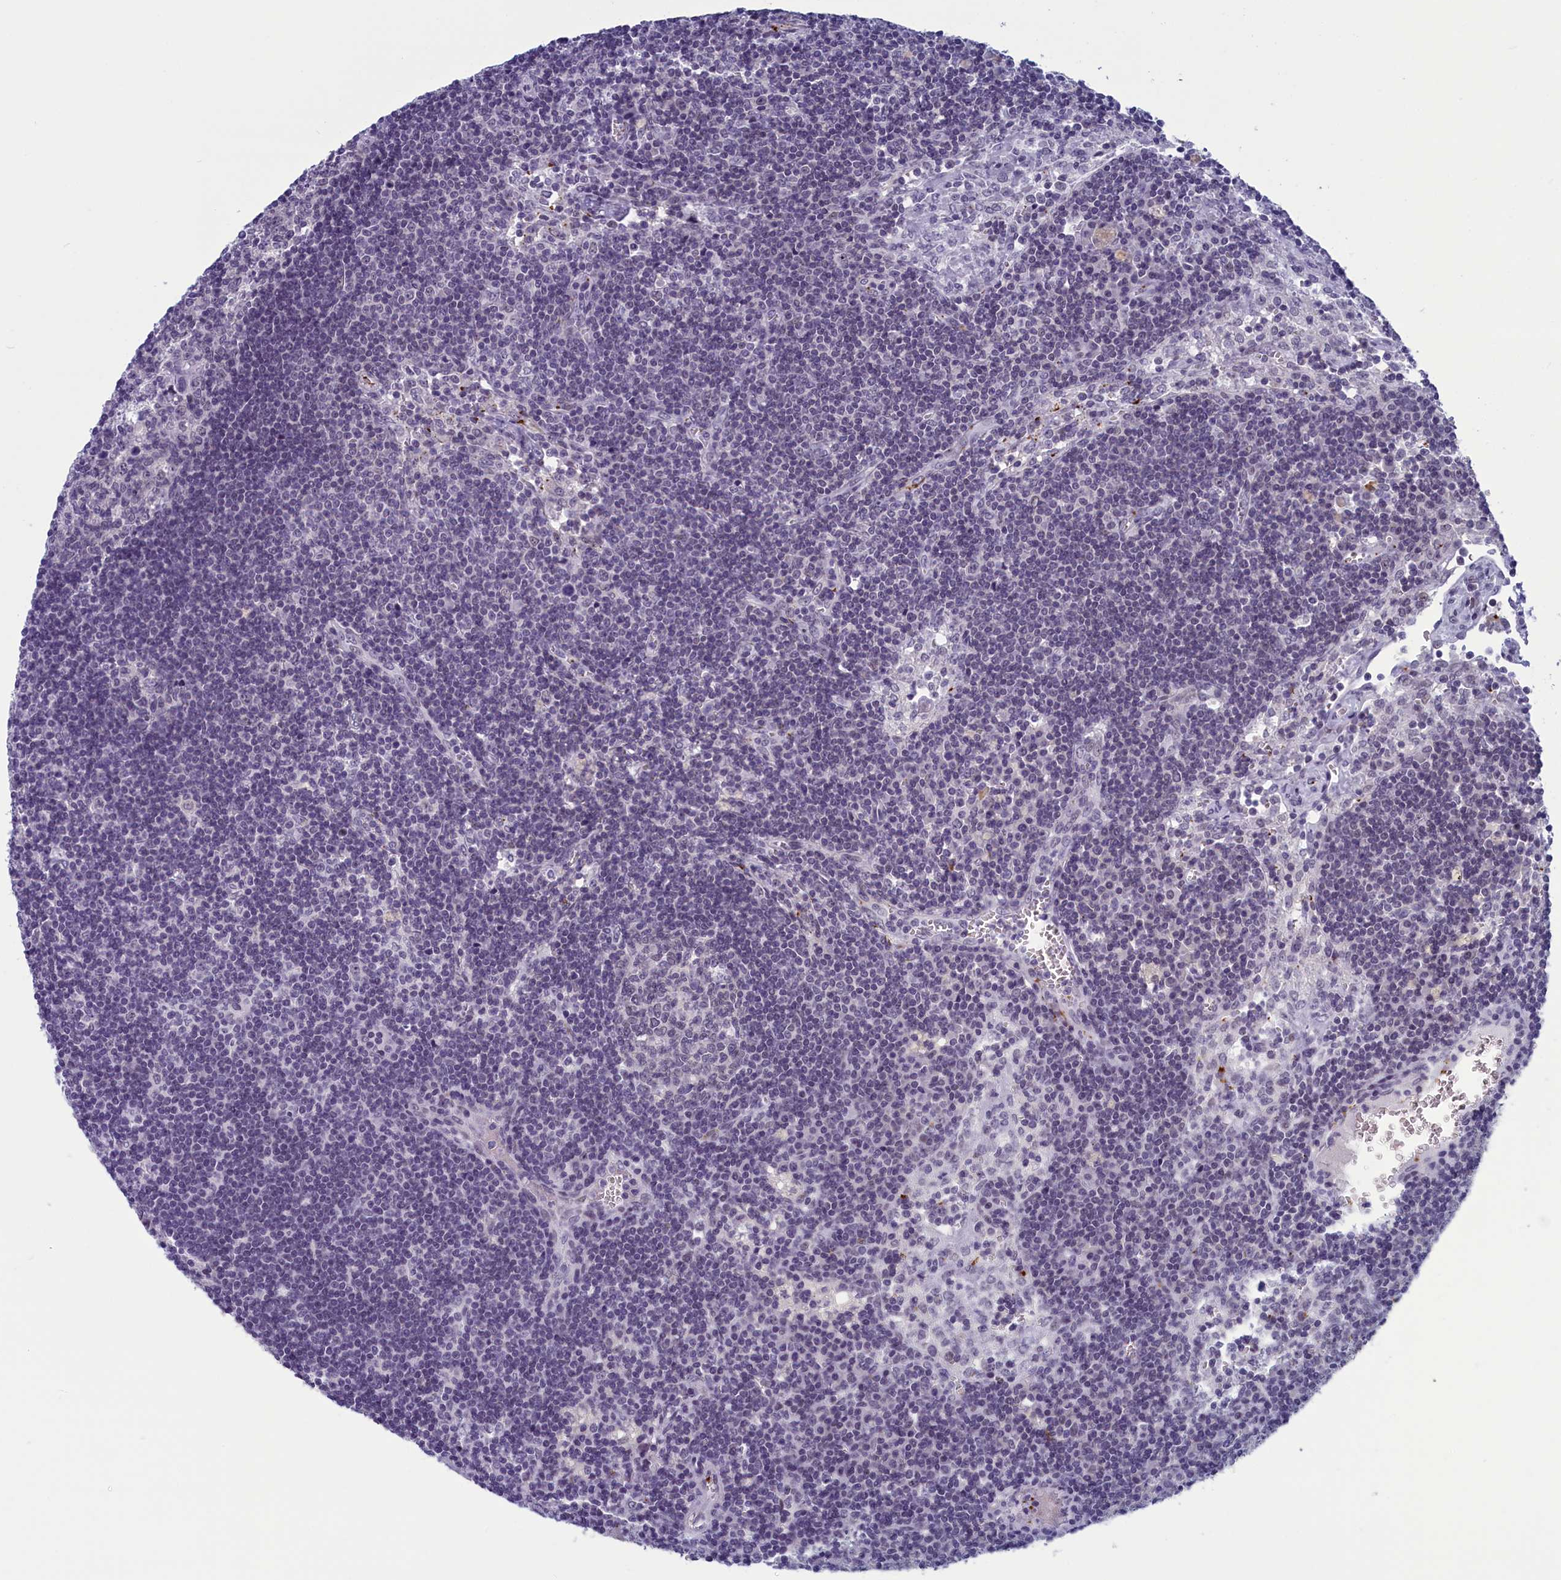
{"staining": {"intensity": "negative", "quantity": "none", "location": "none"}, "tissue": "lymph node", "cell_type": "Germinal center cells", "image_type": "normal", "snomed": [{"axis": "morphology", "description": "Normal tissue, NOS"}, {"axis": "topography", "description": "Lymph node"}], "caption": "DAB (3,3'-diaminobenzidine) immunohistochemical staining of unremarkable lymph node exhibits no significant positivity in germinal center cells. (Stains: DAB (3,3'-diaminobenzidine) immunohistochemistry (IHC) with hematoxylin counter stain, Microscopy: brightfield microscopy at high magnification).", "gene": "AIFM2", "patient": {"sex": "male", "age": 58}}